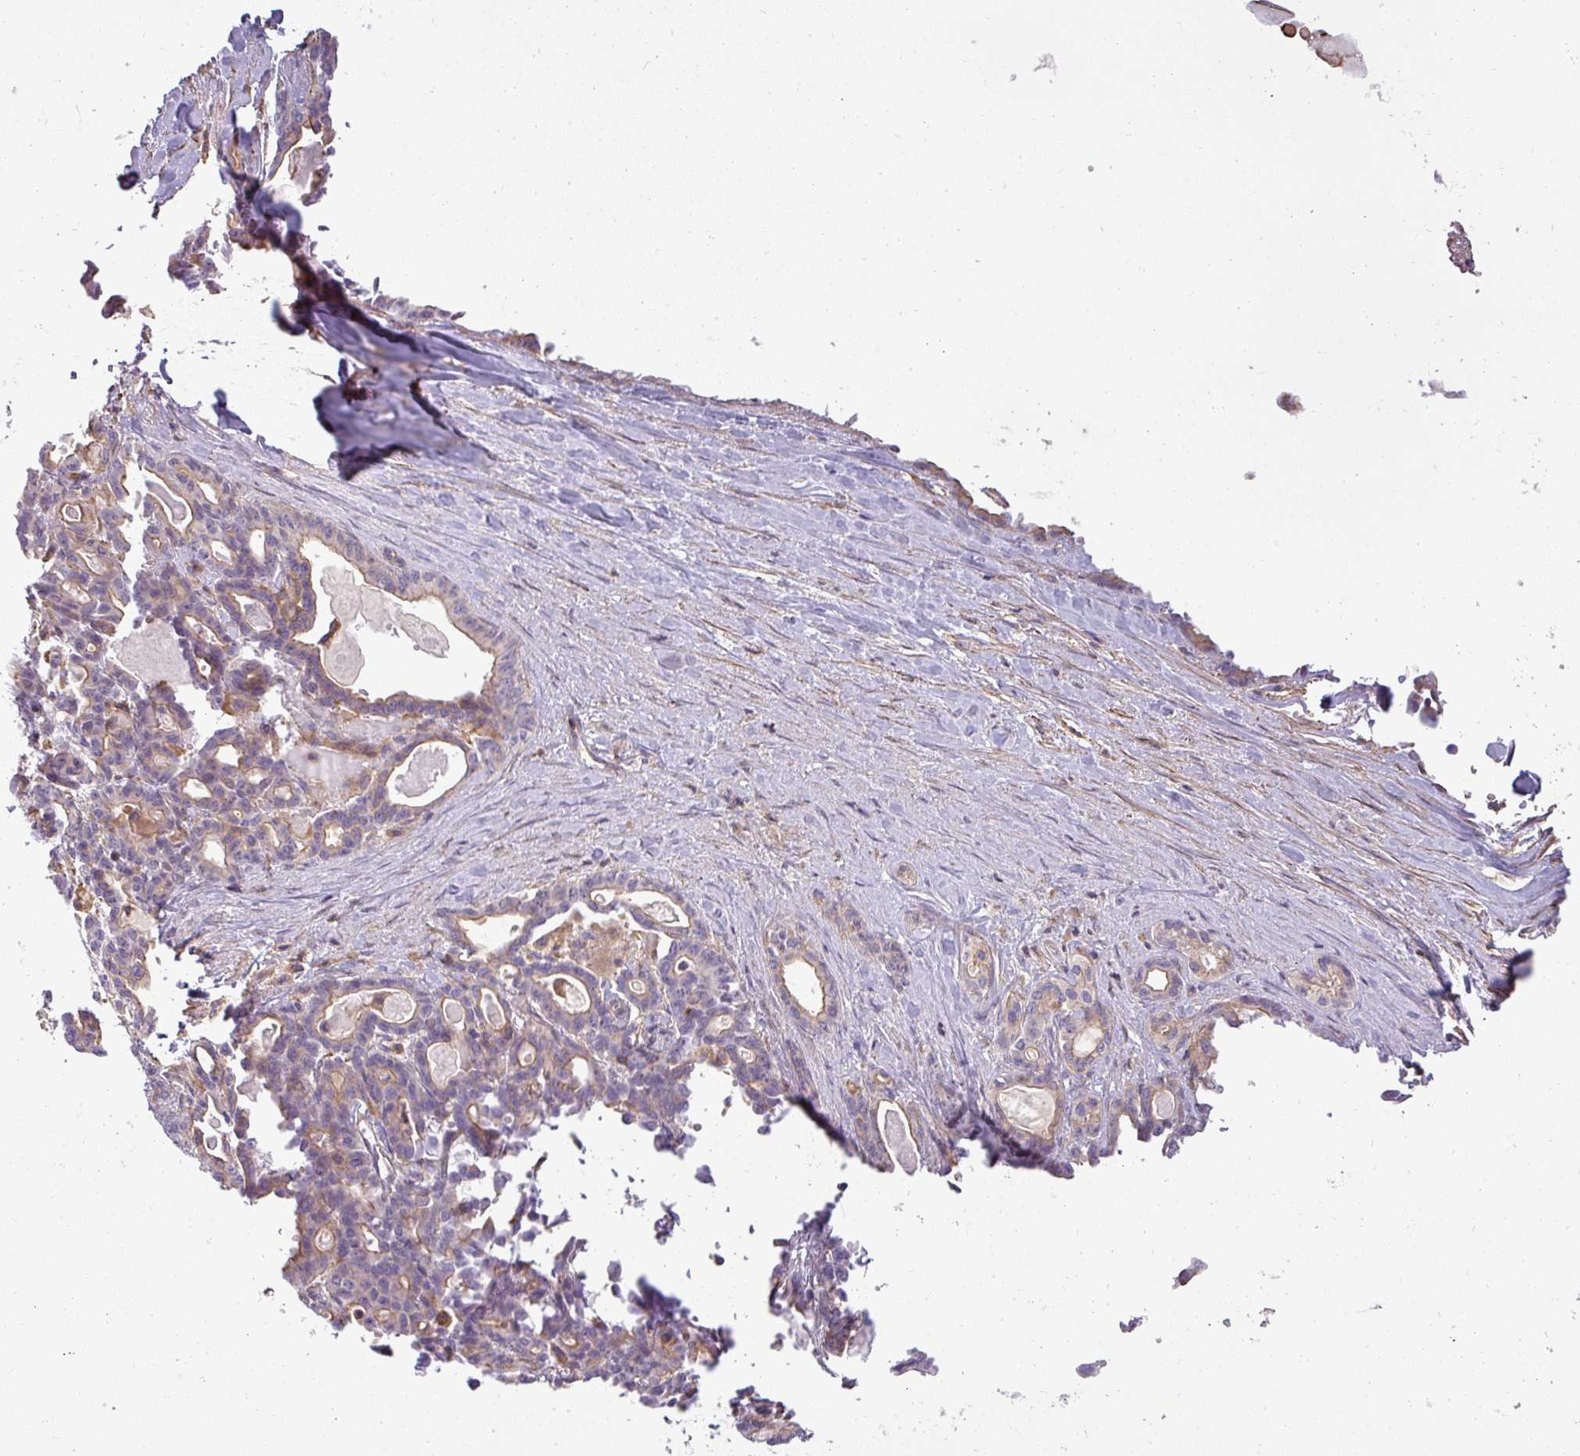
{"staining": {"intensity": "weak", "quantity": "25%-75%", "location": "cytoplasmic/membranous"}, "tissue": "pancreatic cancer", "cell_type": "Tumor cells", "image_type": "cancer", "snomed": [{"axis": "morphology", "description": "Adenocarcinoma, NOS"}, {"axis": "topography", "description": "Pancreas"}], "caption": "A high-resolution image shows IHC staining of pancreatic cancer (adenocarcinoma), which exhibits weak cytoplasmic/membranous staining in approximately 25%-75% of tumor cells.", "gene": "ZNF835", "patient": {"sex": "male", "age": 63}}